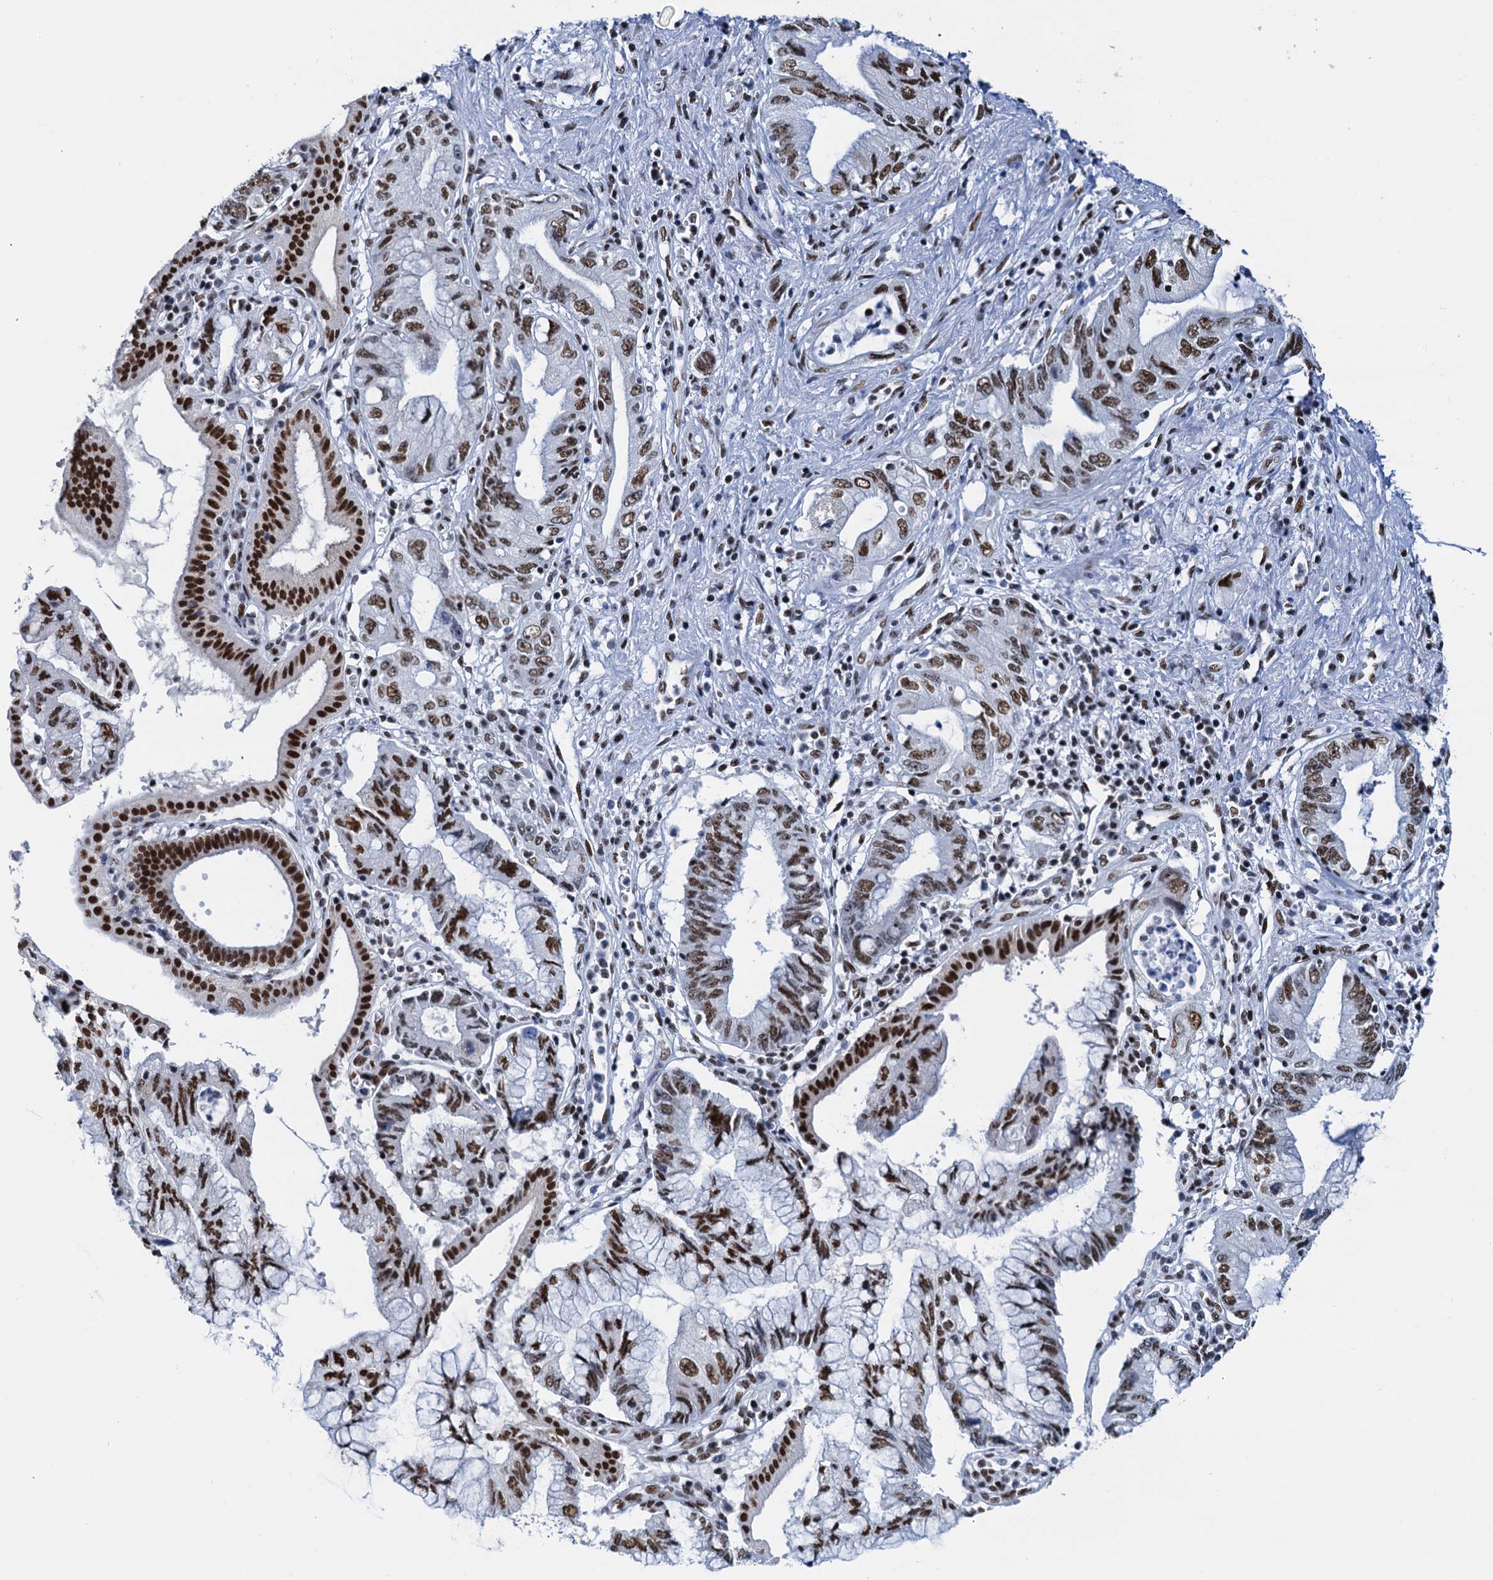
{"staining": {"intensity": "strong", "quantity": ">75%", "location": "nuclear"}, "tissue": "pancreatic cancer", "cell_type": "Tumor cells", "image_type": "cancer", "snomed": [{"axis": "morphology", "description": "Adenocarcinoma, NOS"}, {"axis": "topography", "description": "Pancreas"}], "caption": "Immunohistochemistry staining of pancreatic cancer (adenocarcinoma), which exhibits high levels of strong nuclear positivity in about >75% of tumor cells indicating strong nuclear protein expression. The staining was performed using DAB (brown) for protein detection and nuclei were counterstained in hematoxylin (blue).", "gene": "SLTM", "patient": {"sex": "female", "age": 73}}